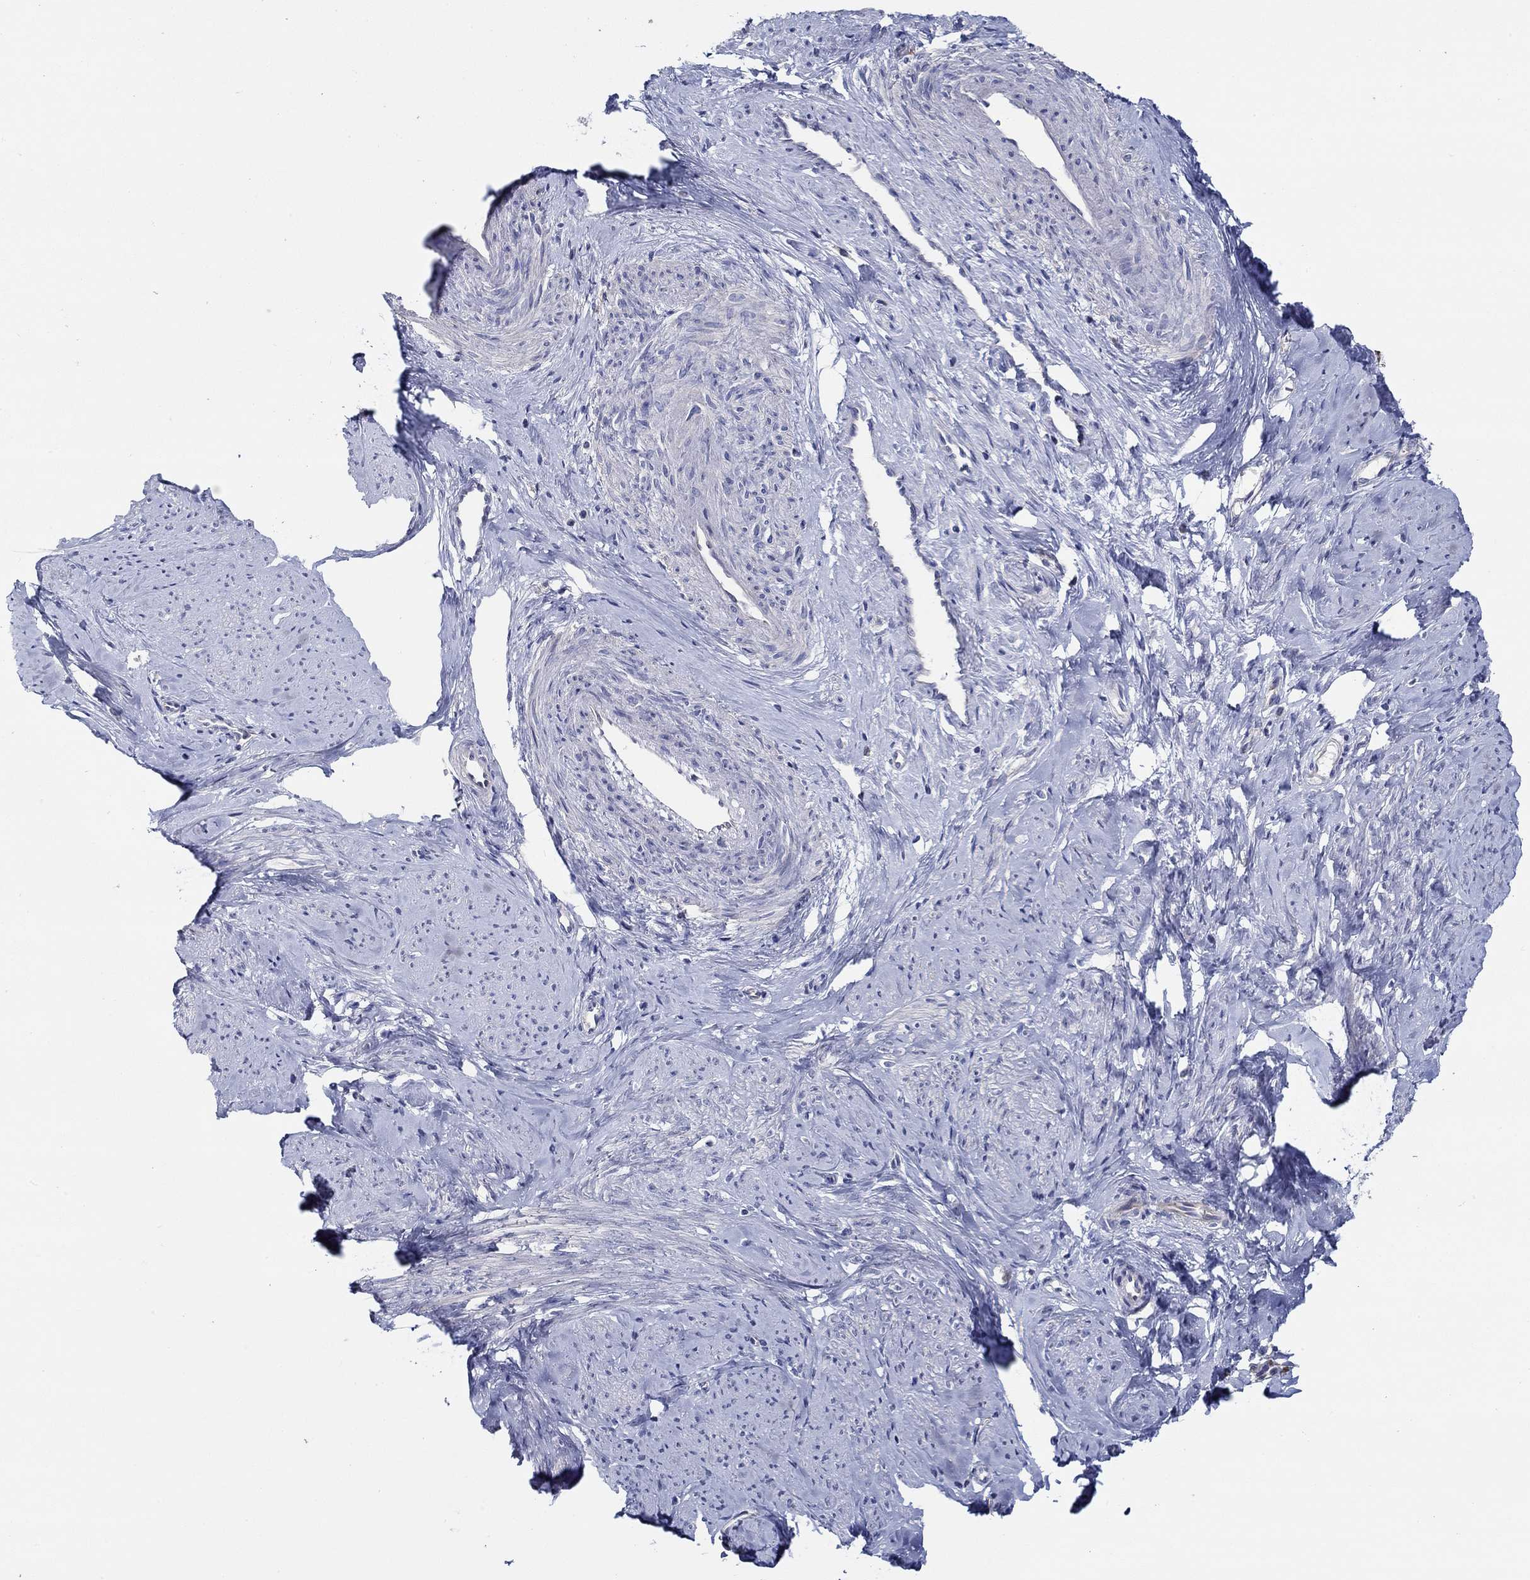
{"staining": {"intensity": "negative", "quantity": "none", "location": "none"}, "tissue": "smooth muscle", "cell_type": "Smooth muscle cells", "image_type": "normal", "snomed": [{"axis": "morphology", "description": "Normal tissue, NOS"}, {"axis": "topography", "description": "Smooth muscle"}], "caption": "Smooth muscle cells show no significant expression in unremarkable smooth muscle. The staining is performed using DAB (3,3'-diaminobenzidine) brown chromogen with nuclei counter-stained in using hematoxylin.", "gene": "CFAP61", "patient": {"sex": "female", "age": 48}}